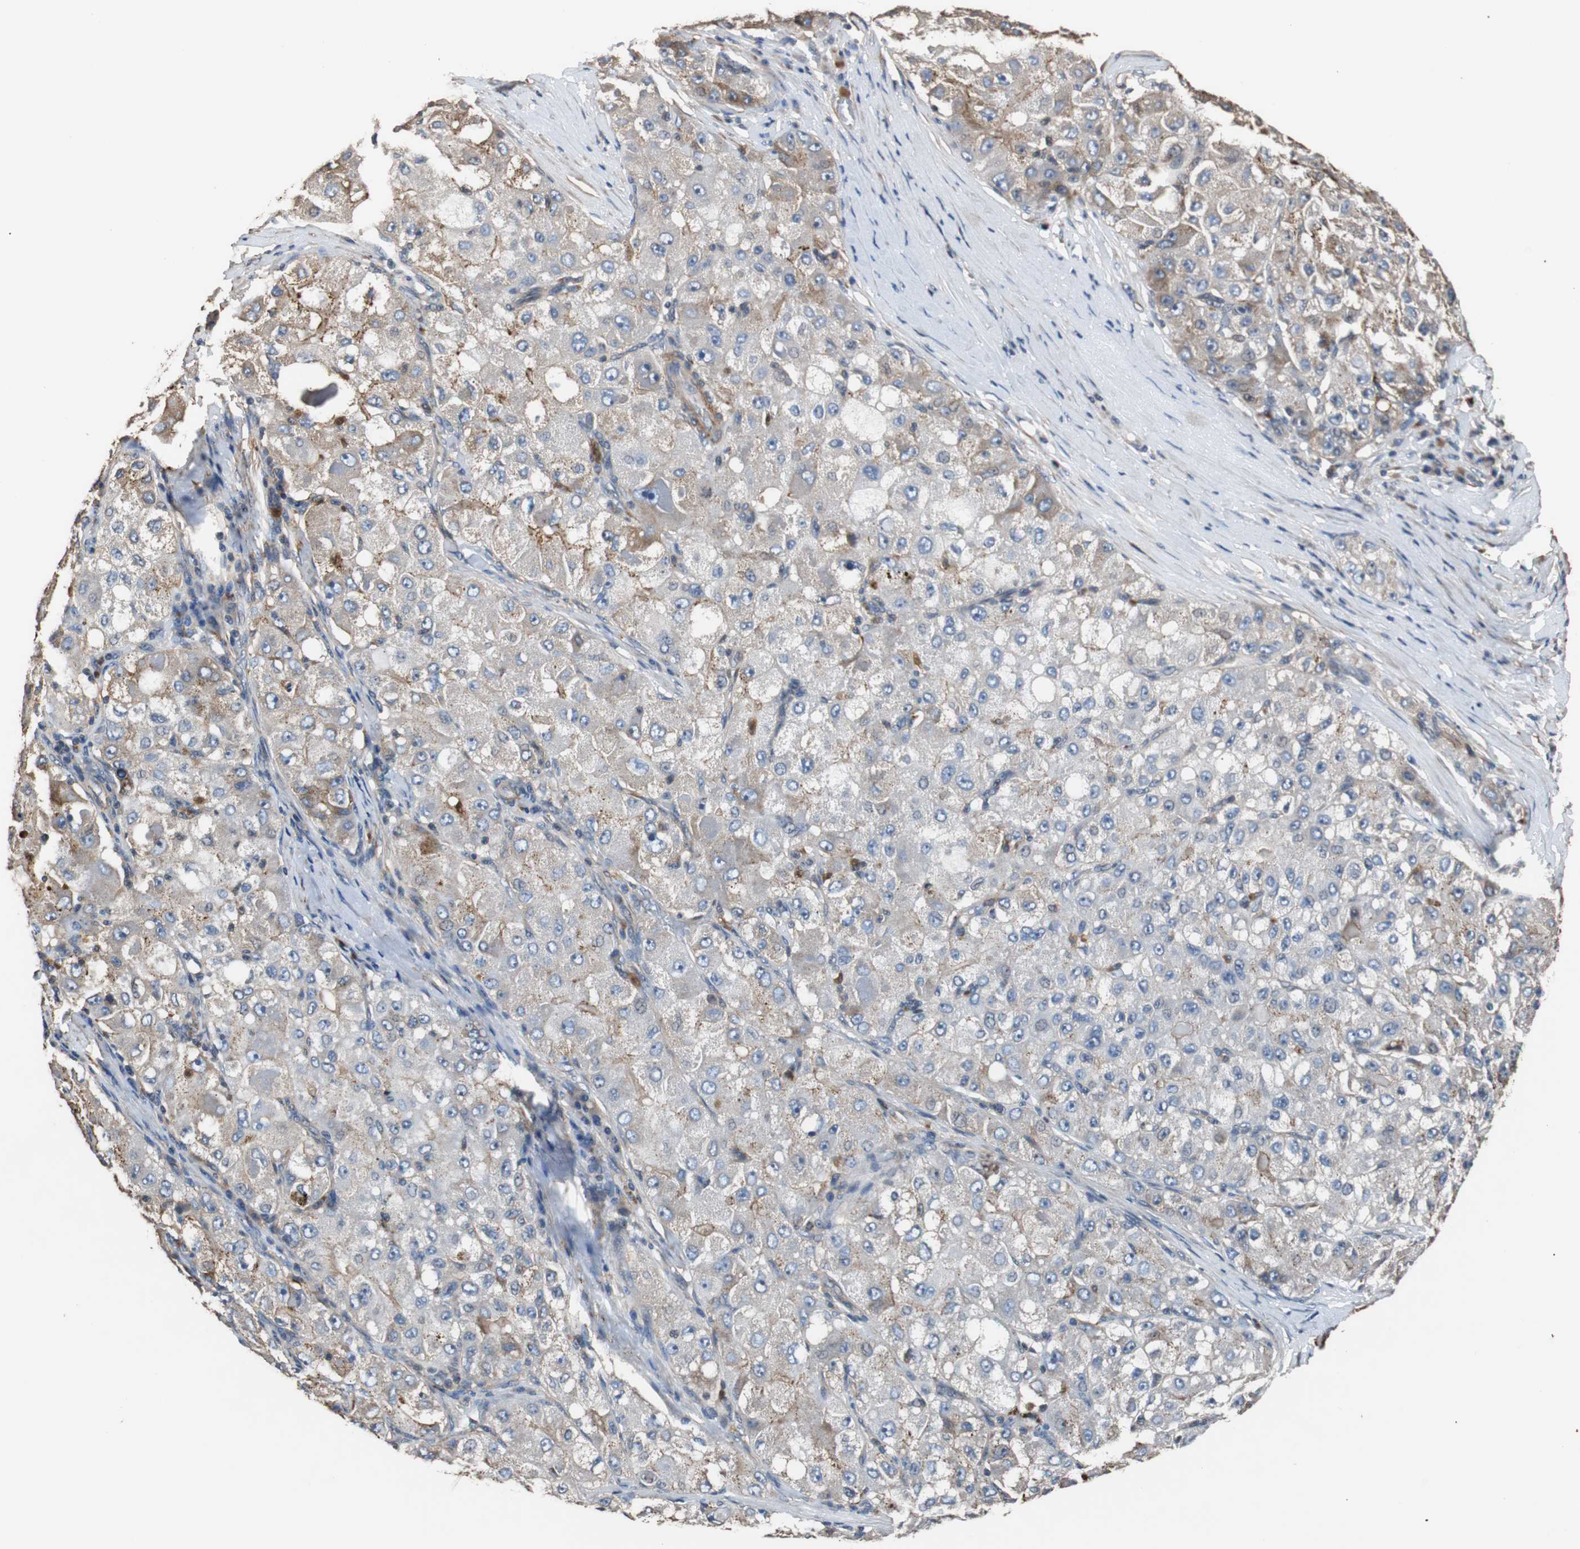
{"staining": {"intensity": "moderate", "quantity": "25%-75%", "location": "cytoplasmic/membranous"}, "tissue": "liver cancer", "cell_type": "Tumor cells", "image_type": "cancer", "snomed": [{"axis": "morphology", "description": "Carcinoma, Hepatocellular, NOS"}, {"axis": "topography", "description": "Liver"}], "caption": "Liver cancer was stained to show a protein in brown. There is medium levels of moderate cytoplasmic/membranous positivity in about 25%-75% of tumor cells.", "gene": "PITRM1", "patient": {"sex": "male", "age": 80}}